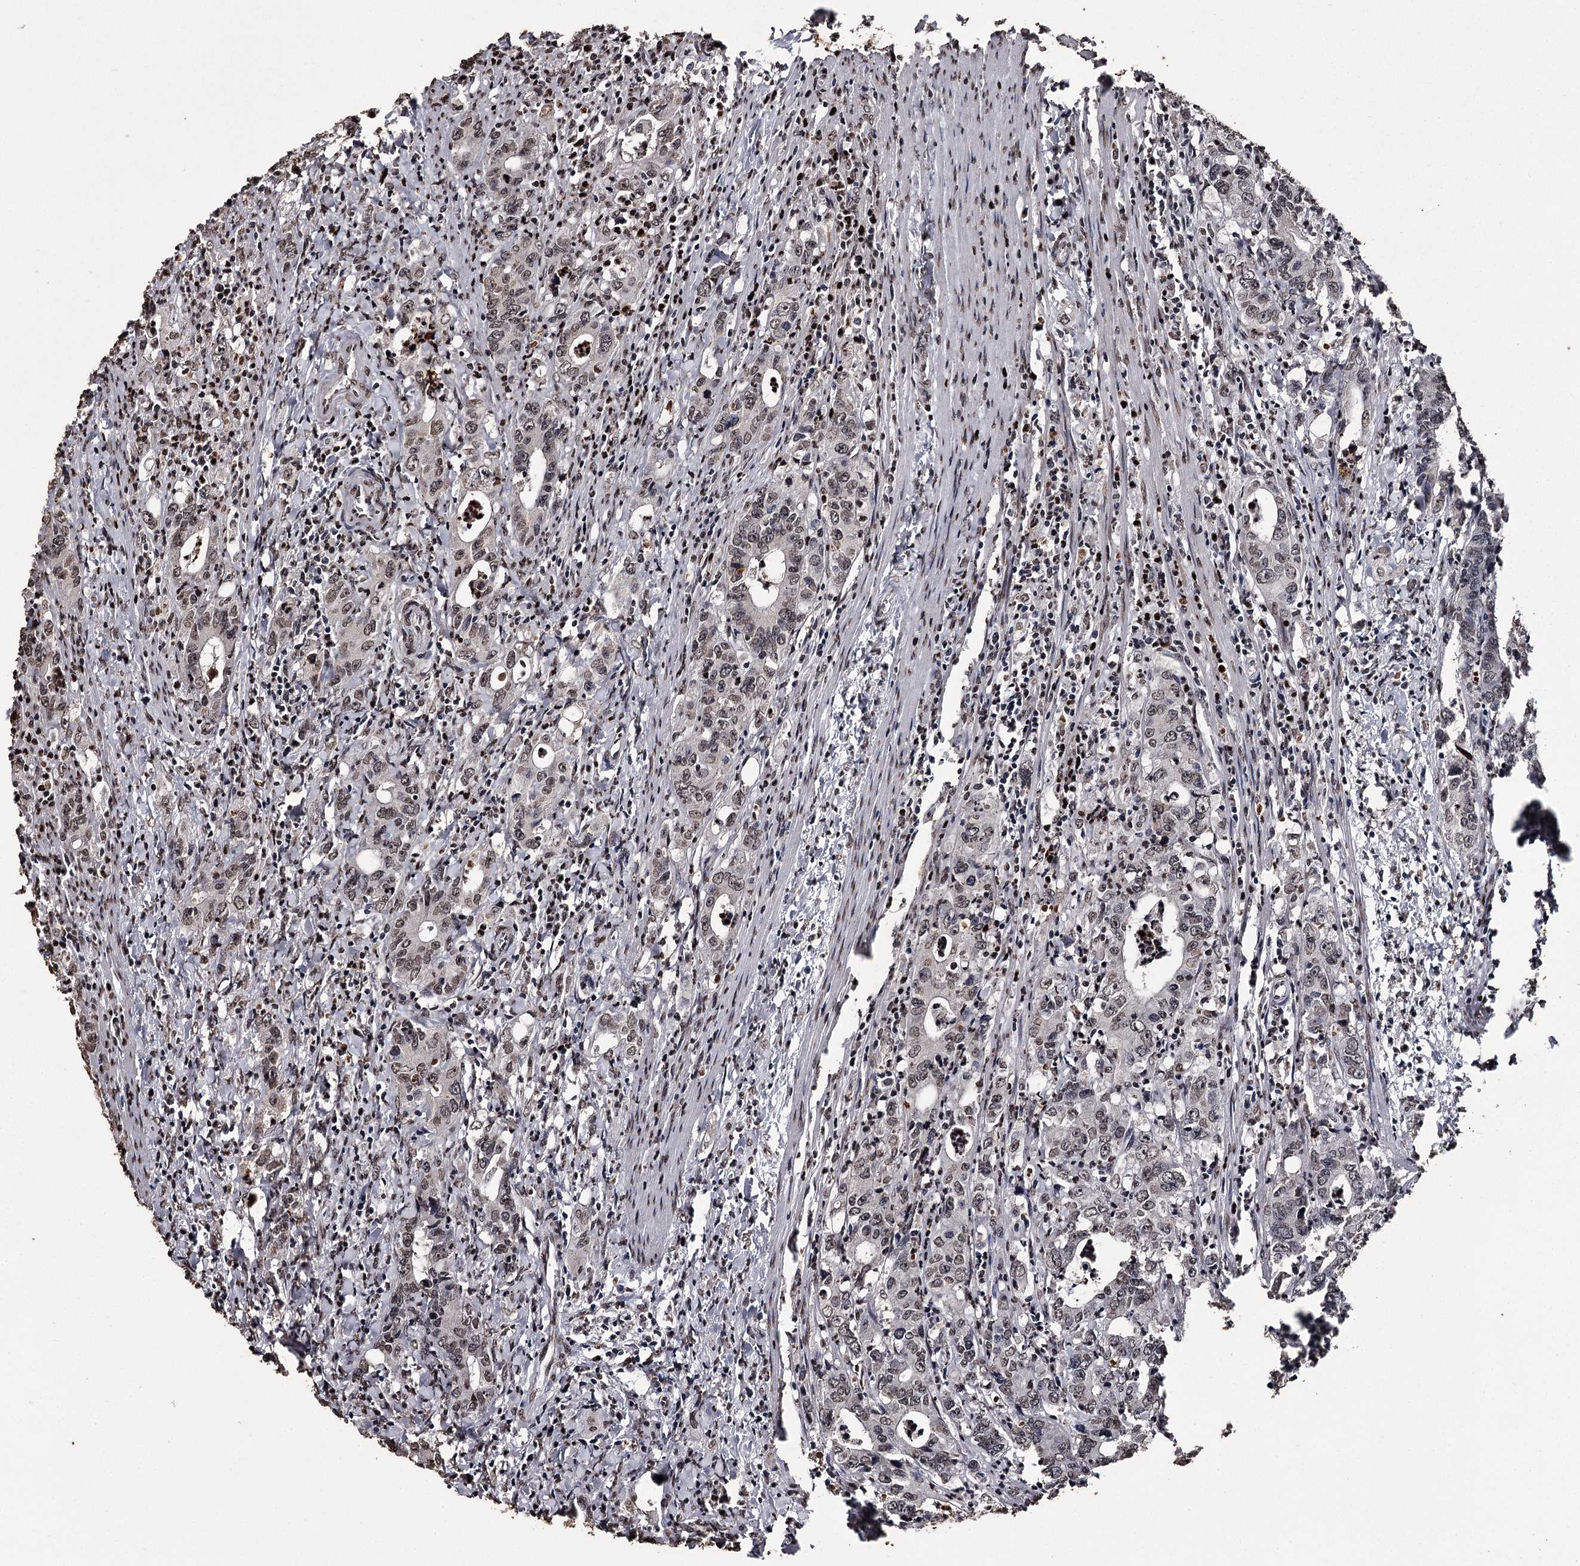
{"staining": {"intensity": "weak", "quantity": ">75%", "location": "nuclear"}, "tissue": "colorectal cancer", "cell_type": "Tumor cells", "image_type": "cancer", "snomed": [{"axis": "morphology", "description": "Adenocarcinoma, NOS"}, {"axis": "topography", "description": "Colon"}], "caption": "High-power microscopy captured an IHC histopathology image of adenocarcinoma (colorectal), revealing weak nuclear expression in about >75% of tumor cells. Immunohistochemistry stains the protein of interest in brown and the nuclei are stained blue.", "gene": "THYN1", "patient": {"sex": "female", "age": 75}}